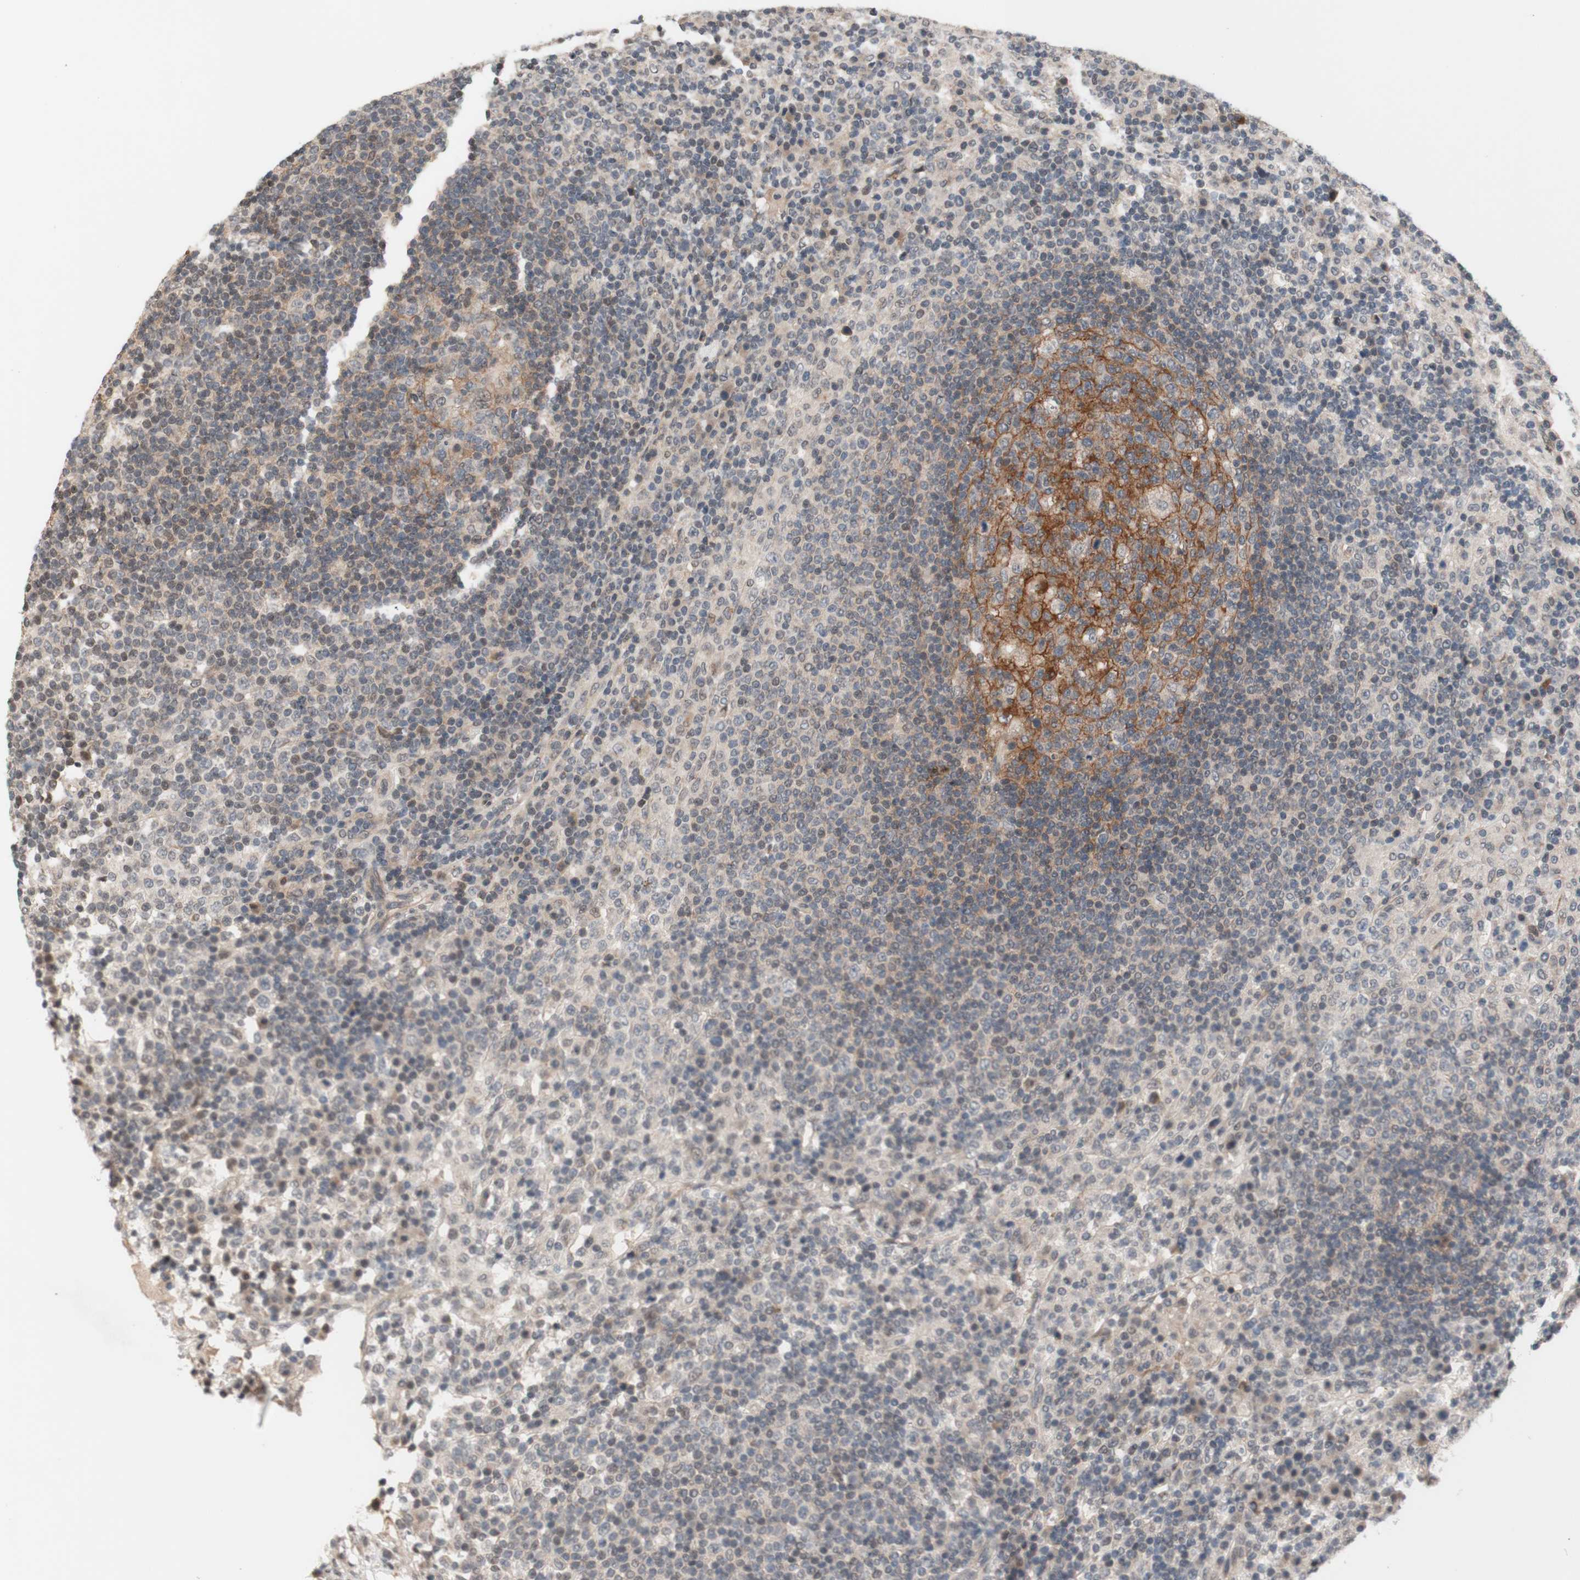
{"staining": {"intensity": "negative", "quantity": "none", "location": "none"}, "tissue": "lymph node", "cell_type": "Germinal center cells", "image_type": "normal", "snomed": [{"axis": "morphology", "description": "Normal tissue, NOS"}, {"axis": "topography", "description": "Lymph node"}], "caption": "This is a photomicrograph of IHC staining of benign lymph node, which shows no expression in germinal center cells. The staining was performed using DAB (3,3'-diaminobenzidine) to visualize the protein expression in brown, while the nuclei were stained in blue with hematoxylin (Magnification: 20x).", "gene": "CD55", "patient": {"sex": "female", "age": 53}}